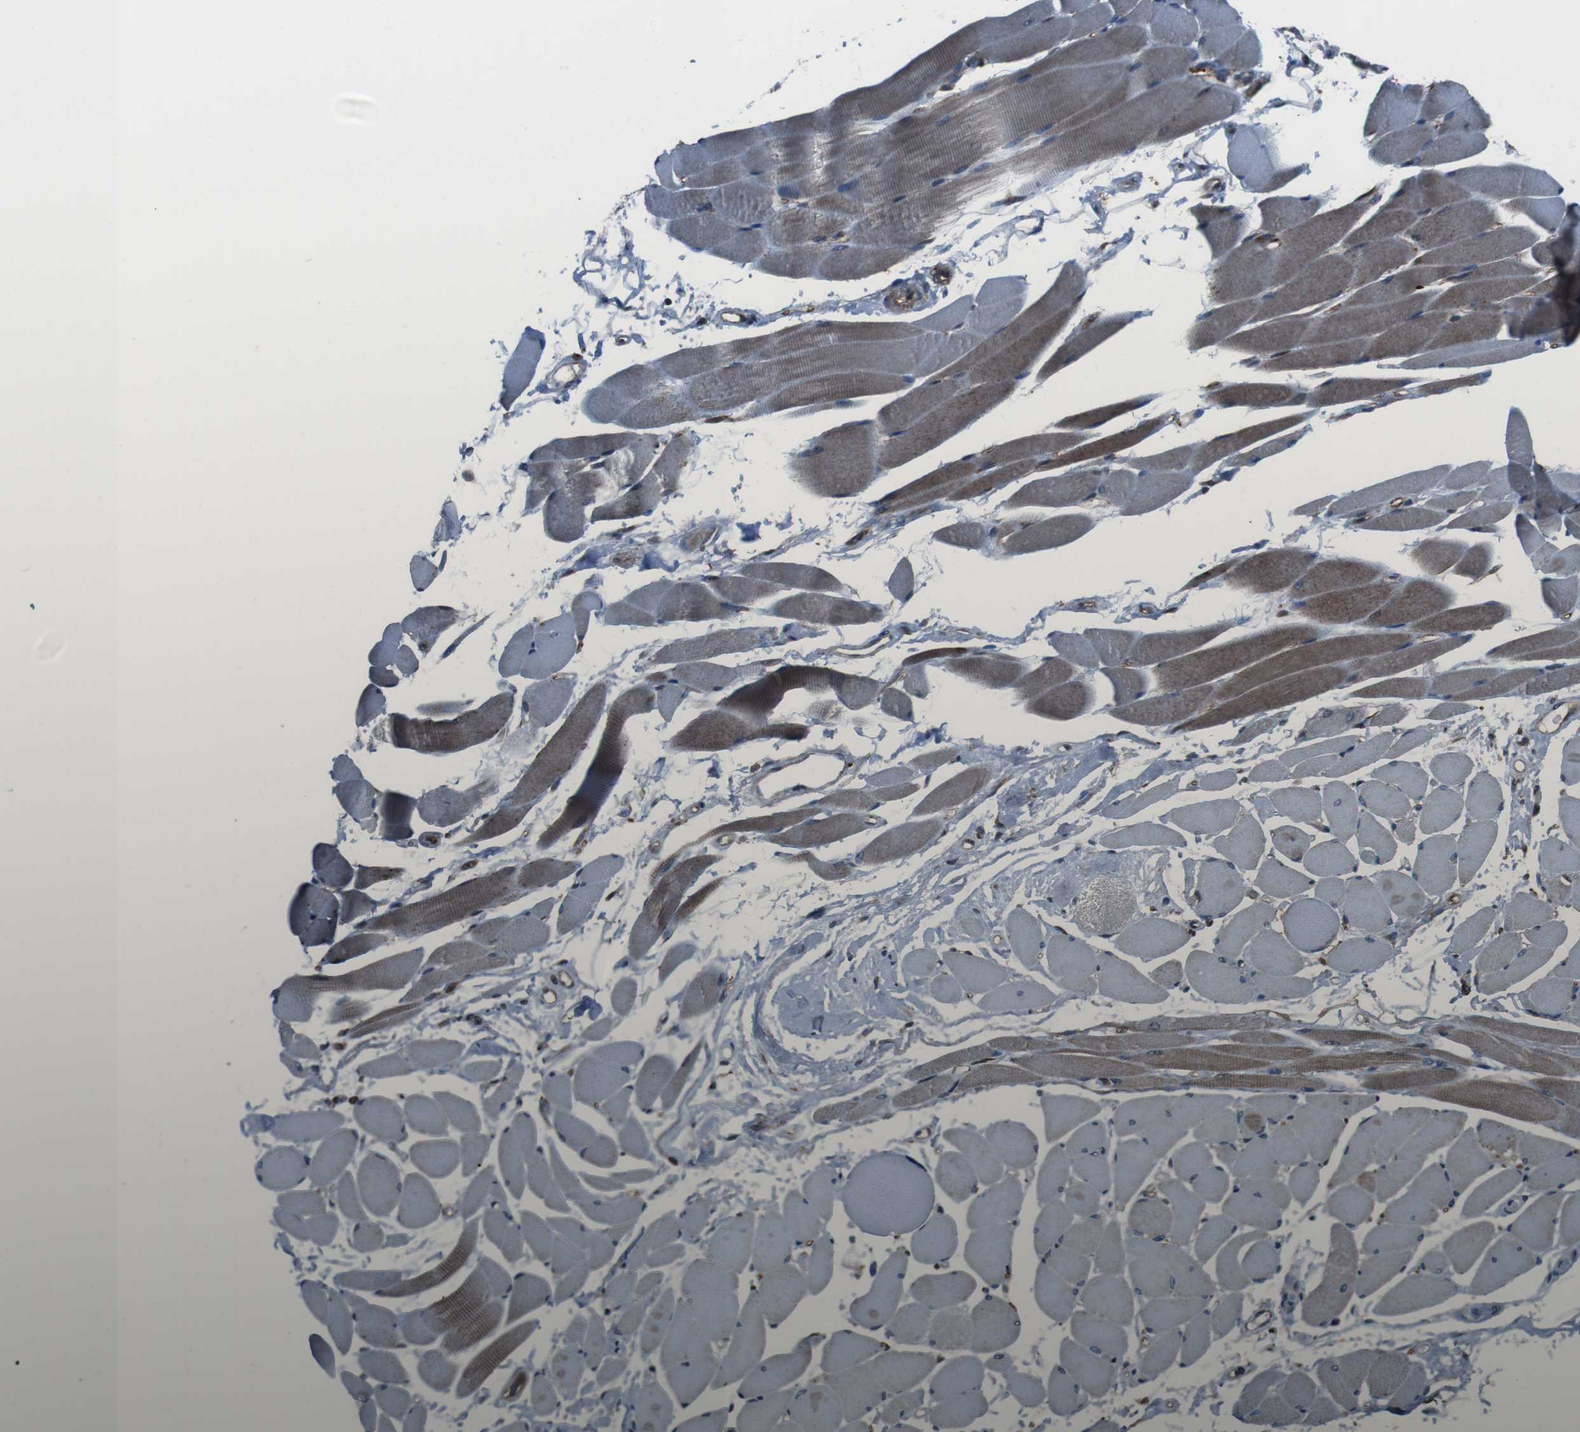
{"staining": {"intensity": "moderate", "quantity": "25%-75%", "location": "cytoplasmic/membranous"}, "tissue": "skeletal muscle", "cell_type": "Myocytes", "image_type": "normal", "snomed": [{"axis": "morphology", "description": "Normal tissue, NOS"}, {"axis": "topography", "description": "Skeletal muscle"}, {"axis": "topography", "description": "Peripheral nerve tissue"}], "caption": "An immunohistochemistry histopathology image of unremarkable tissue is shown. Protein staining in brown labels moderate cytoplasmic/membranous positivity in skeletal muscle within myocytes. The protein is shown in brown color, while the nuclei are stained blue.", "gene": "GDF10", "patient": {"sex": "female", "age": 84}}